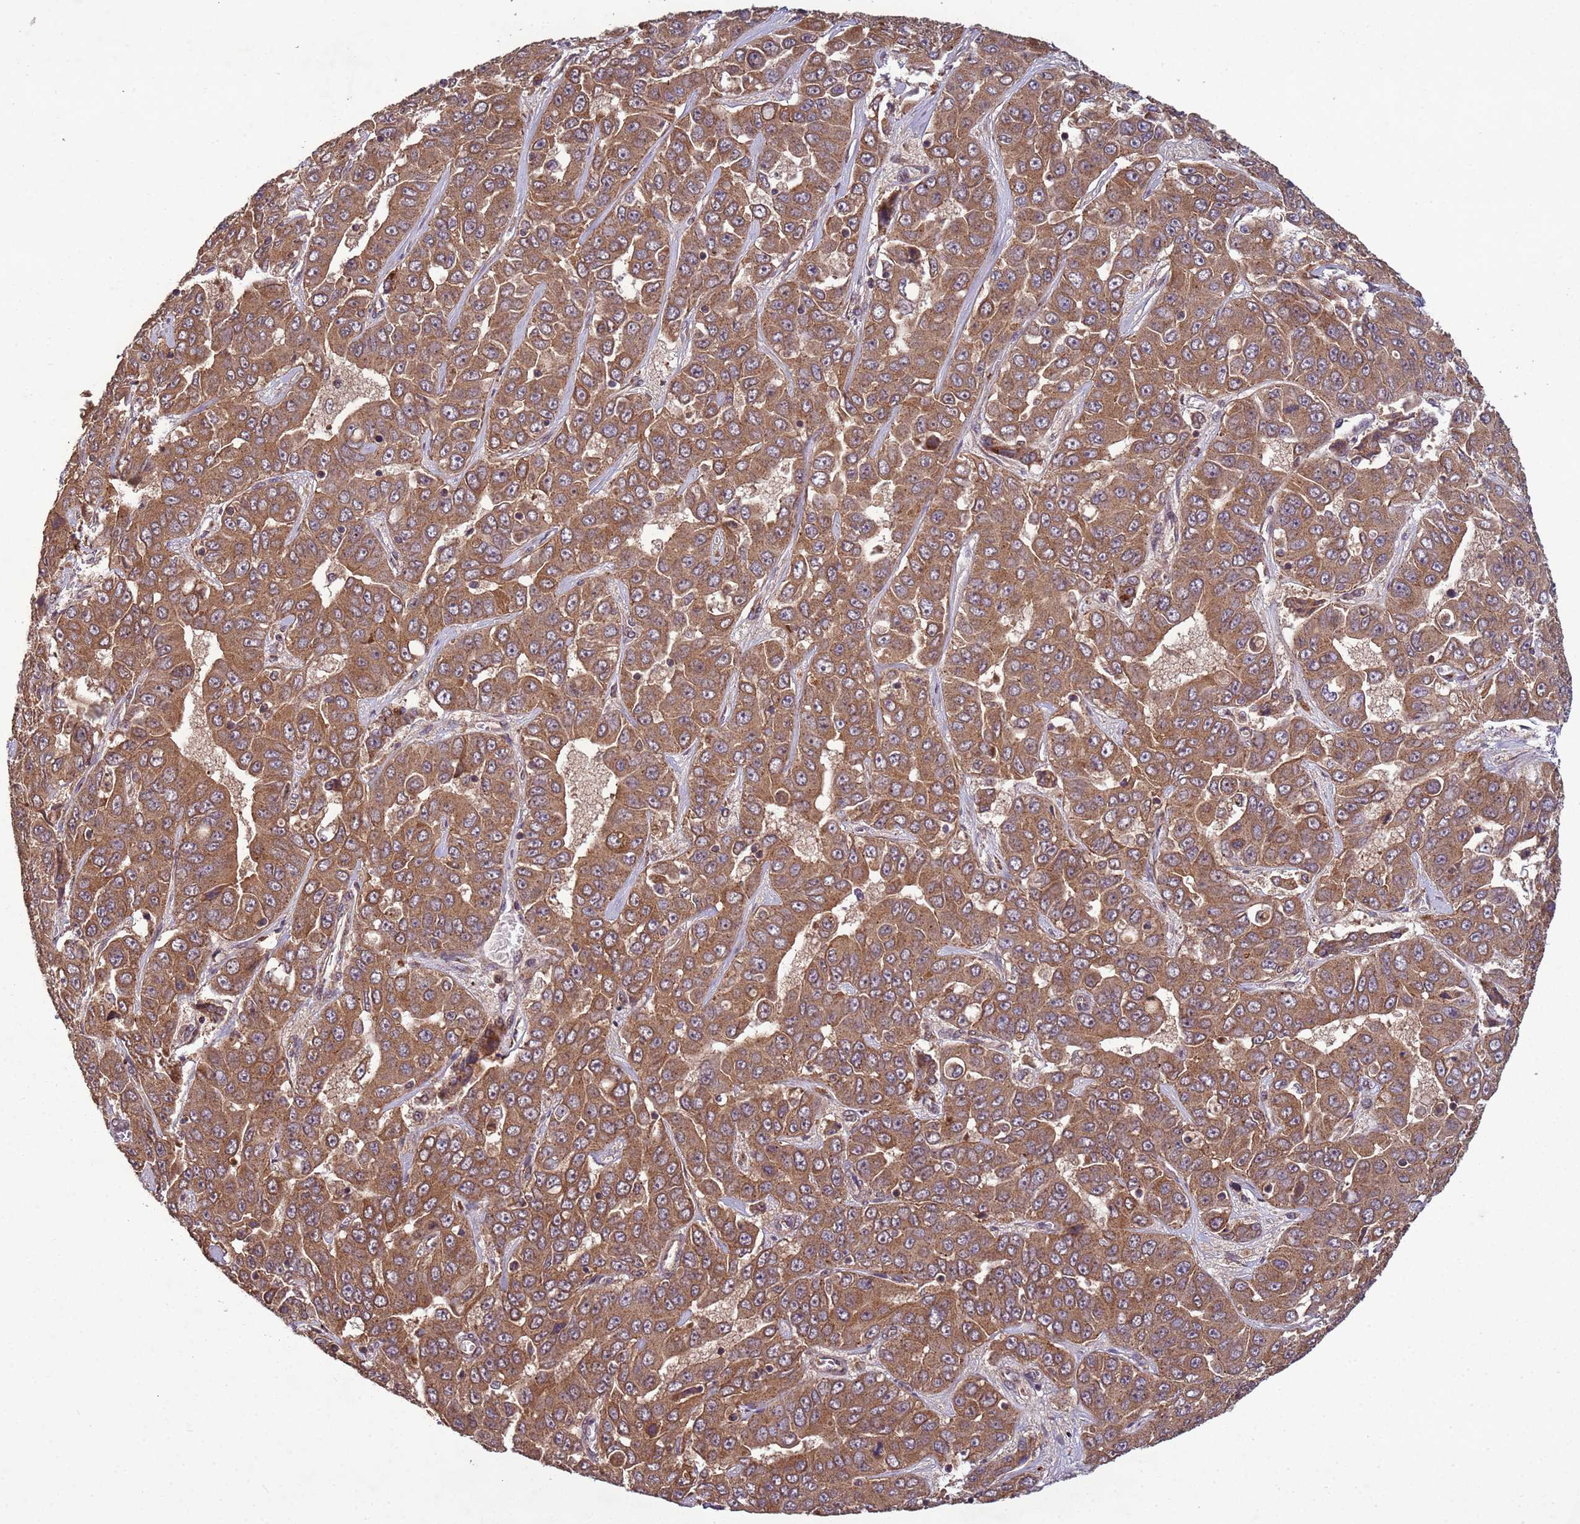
{"staining": {"intensity": "moderate", "quantity": ">75%", "location": "cytoplasmic/membranous"}, "tissue": "liver cancer", "cell_type": "Tumor cells", "image_type": "cancer", "snomed": [{"axis": "morphology", "description": "Cholangiocarcinoma"}, {"axis": "topography", "description": "Liver"}], "caption": "Cholangiocarcinoma (liver) stained with a protein marker displays moderate staining in tumor cells.", "gene": "FASTKD1", "patient": {"sex": "female", "age": 52}}